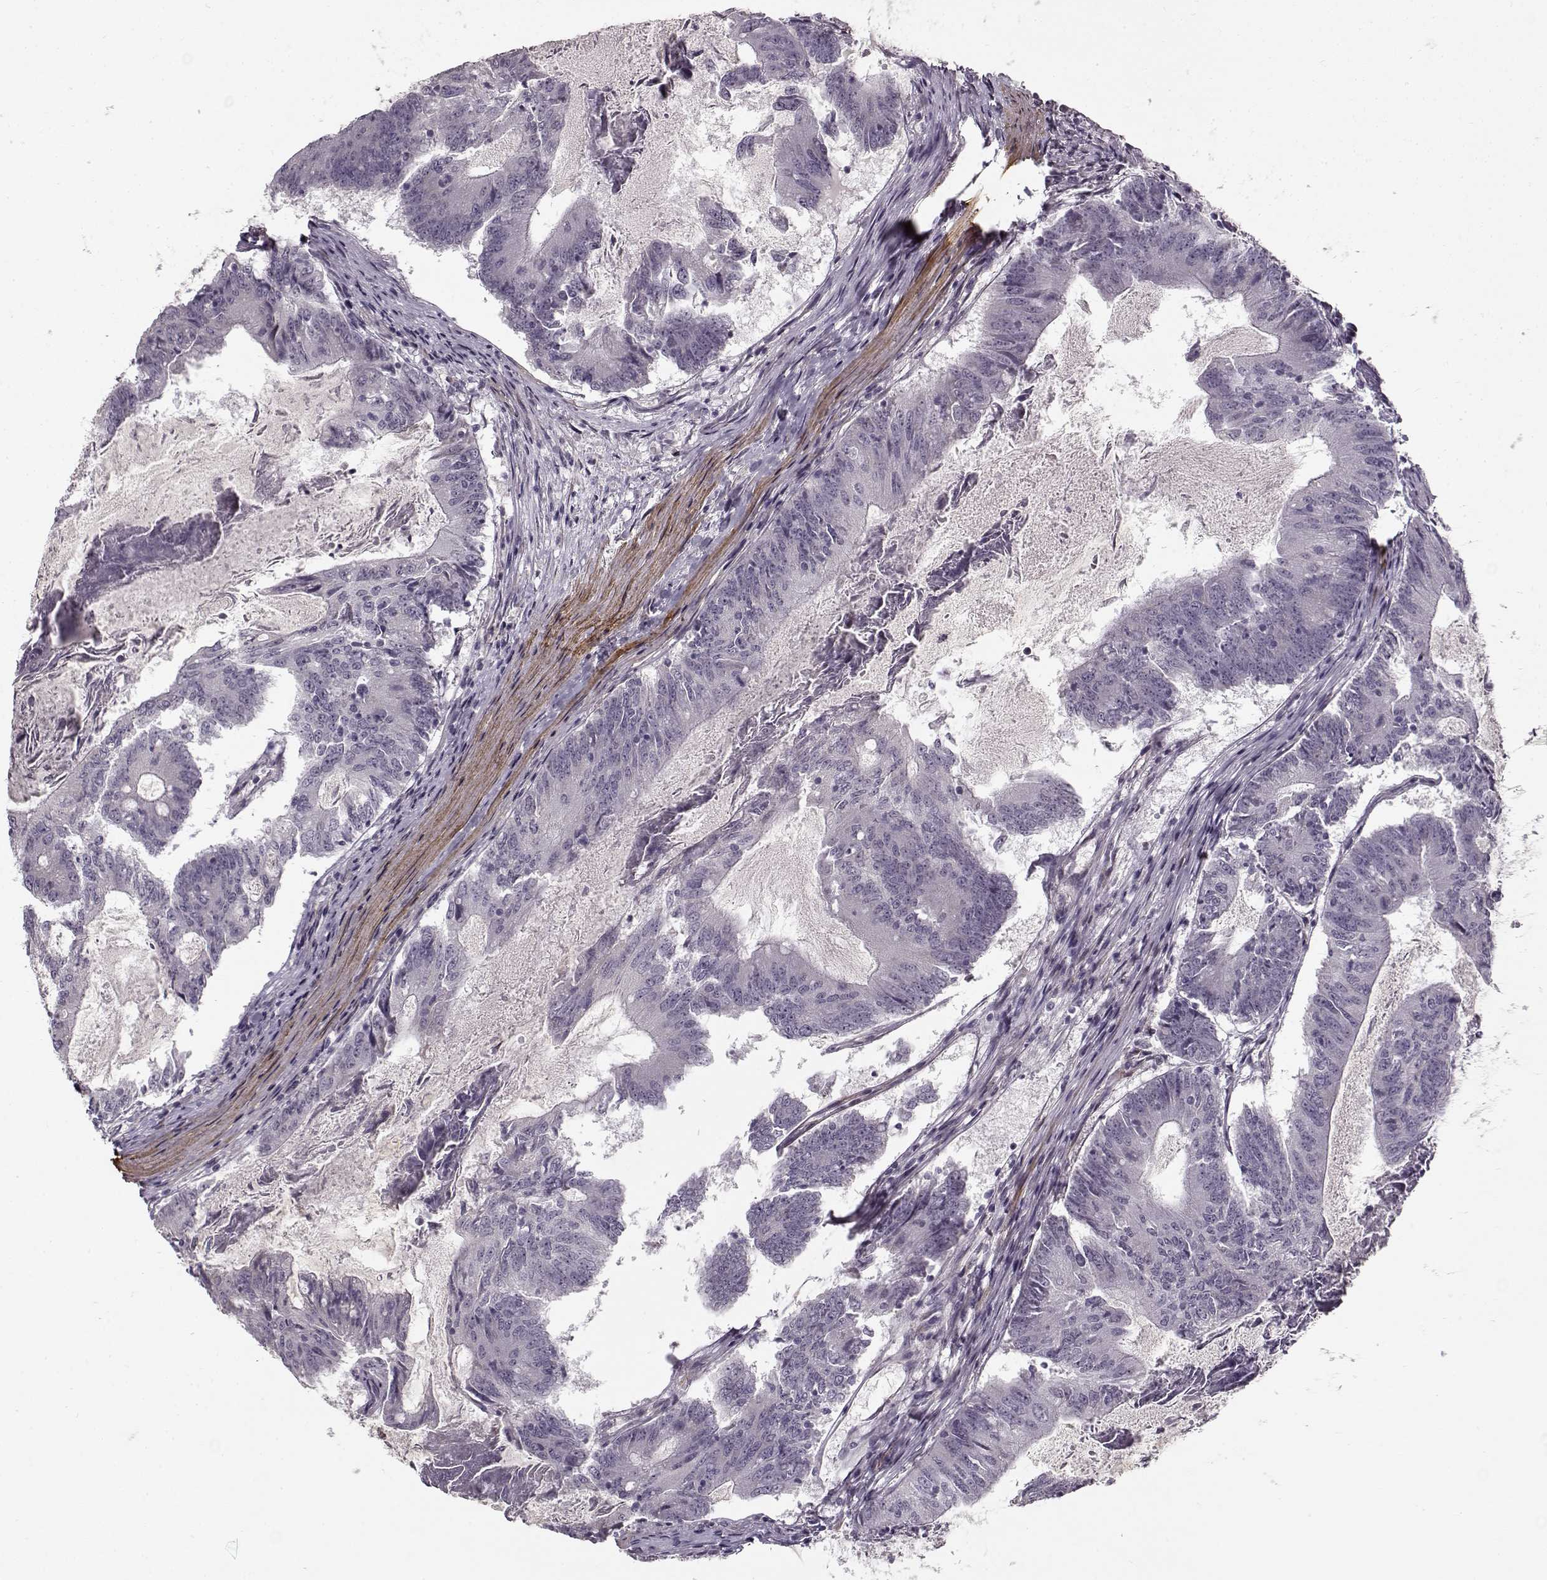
{"staining": {"intensity": "negative", "quantity": "none", "location": "none"}, "tissue": "colorectal cancer", "cell_type": "Tumor cells", "image_type": "cancer", "snomed": [{"axis": "morphology", "description": "Adenocarcinoma, NOS"}, {"axis": "topography", "description": "Colon"}], "caption": "Micrograph shows no protein staining in tumor cells of colorectal cancer (adenocarcinoma) tissue.", "gene": "LAMB2", "patient": {"sex": "female", "age": 70}}